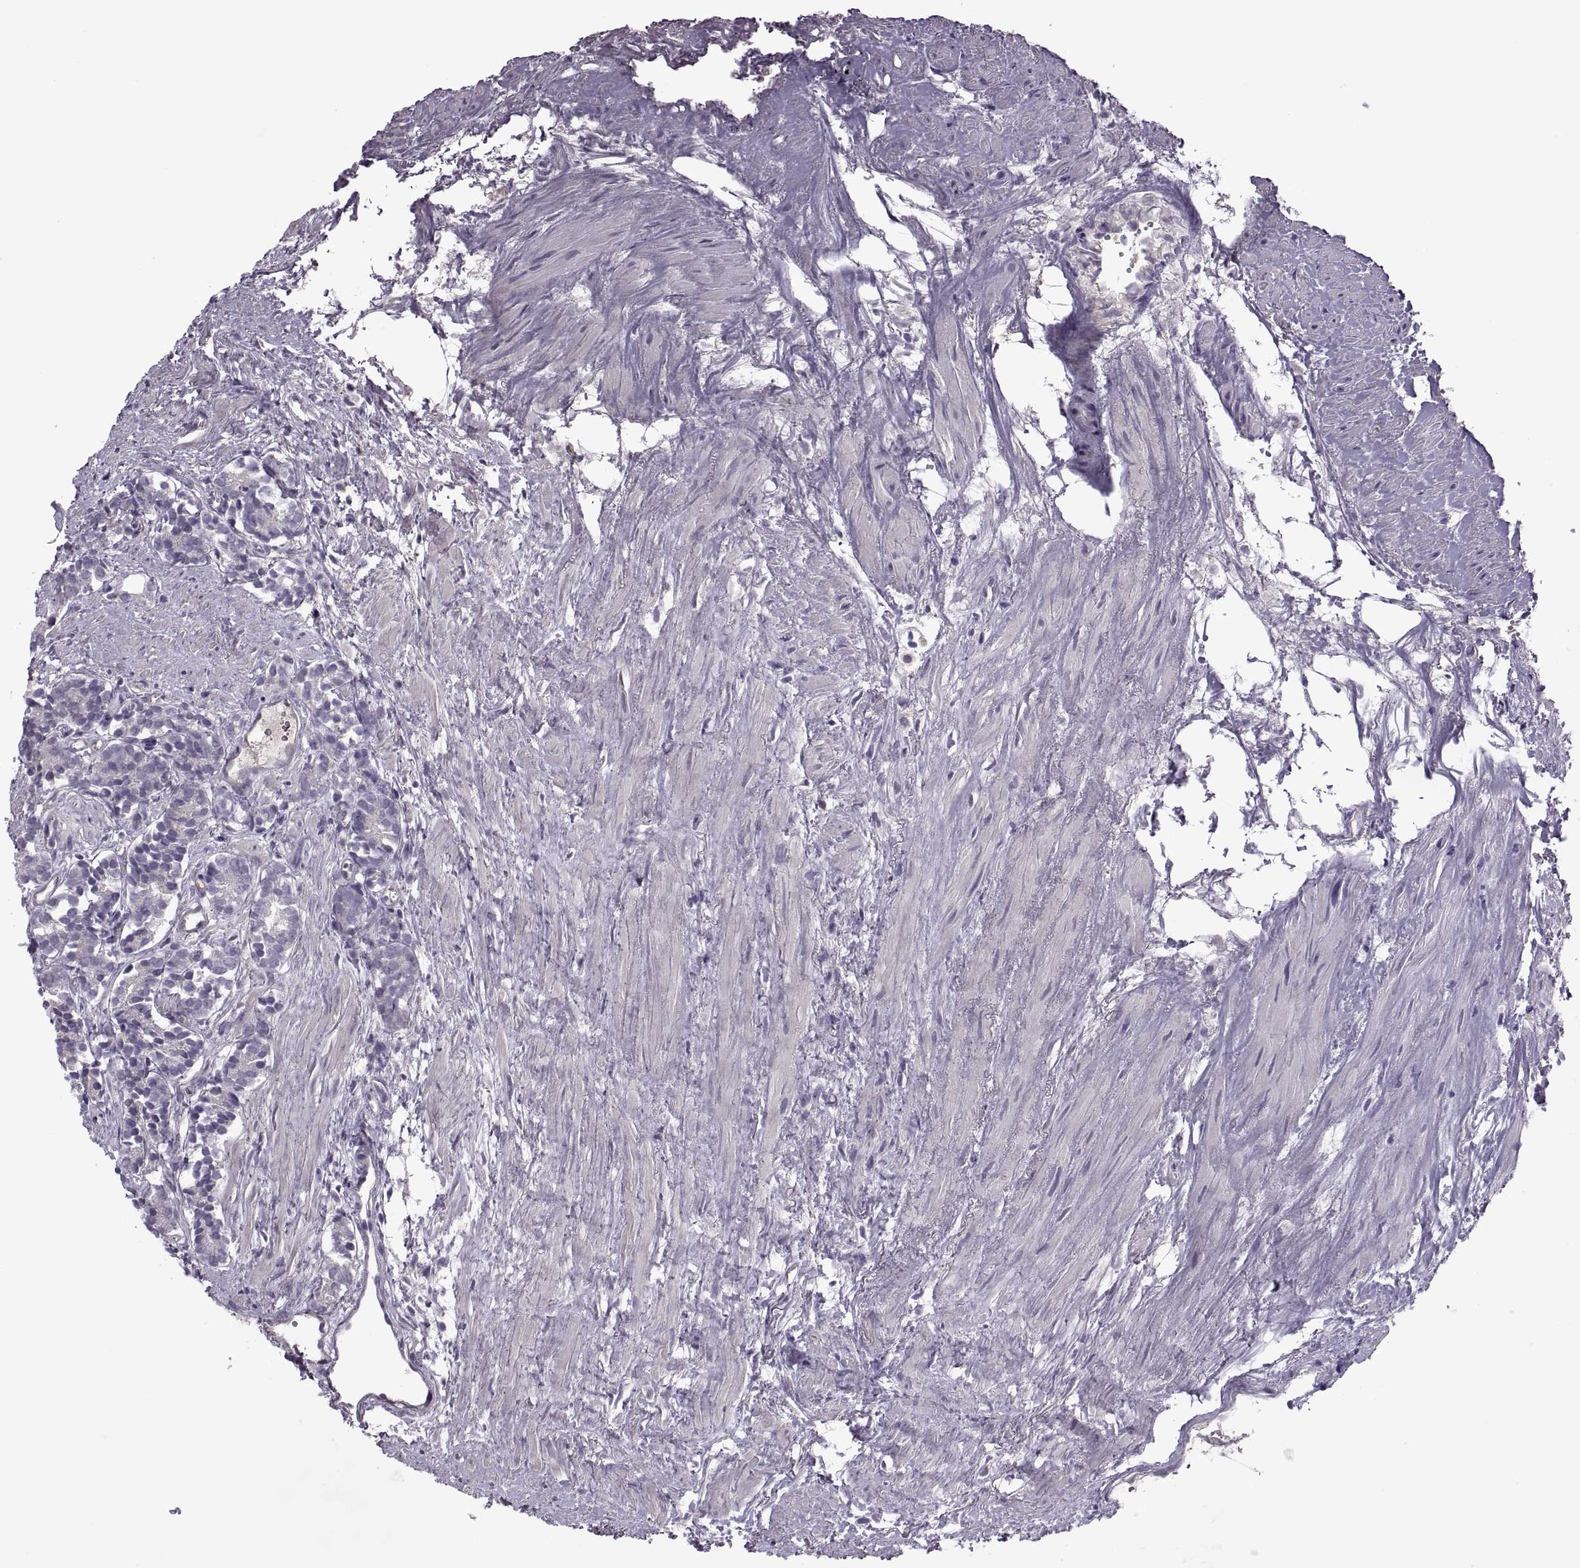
{"staining": {"intensity": "negative", "quantity": "none", "location": "none"}, "tissue": "prostate cancer", "cell_type": "Tumor cells", "image_type": "cancer", "snomed": [{"axis": "morphology", "description": "Adenocarcinoma, High grade"}, {"axis": "topography", "description": "Prostate"}], "caption": "Tumor cells are negative for protein expression in human prostate high-grade adenocarcinoma.", "gene": "ODF3", "patient": {"sex": "male", "age": 84}}